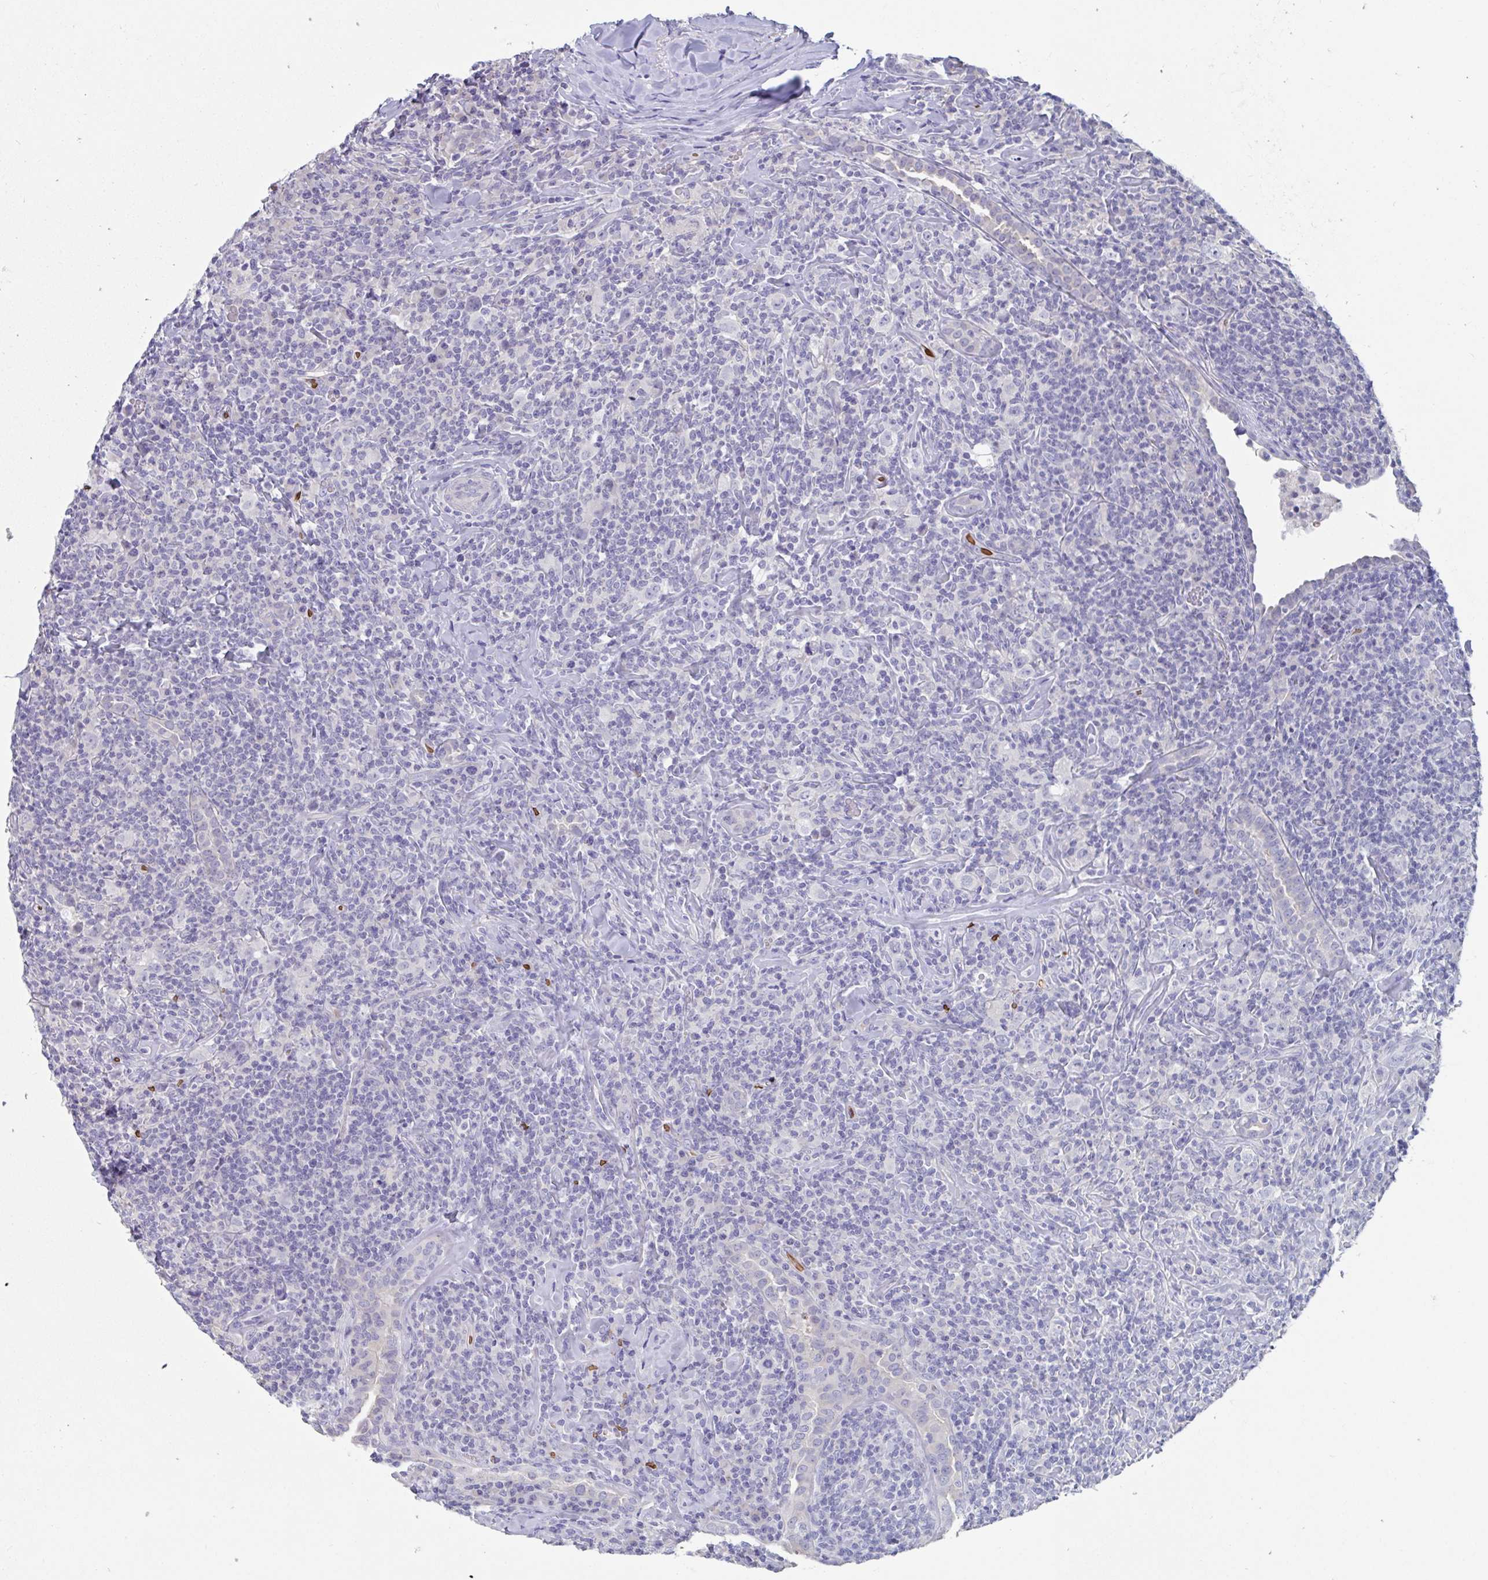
{"staining": {"intensity": "negative", "quantity": "none", "location": "none"}, "tissue": "lymphoma", "cell_type": "Tumor cells", "image_type": "cancer", "snomed": [{"axis": "morphology", "description": "Hodgkin's disease, NOS"}, {"axis": "topography", "description": "Lung"}], "caption": "Protein analysis of lymphoma displays no significant positivity in tumor cells.", "gene": "TTC30B", "patient": {"sex": "male", "age": 17}}